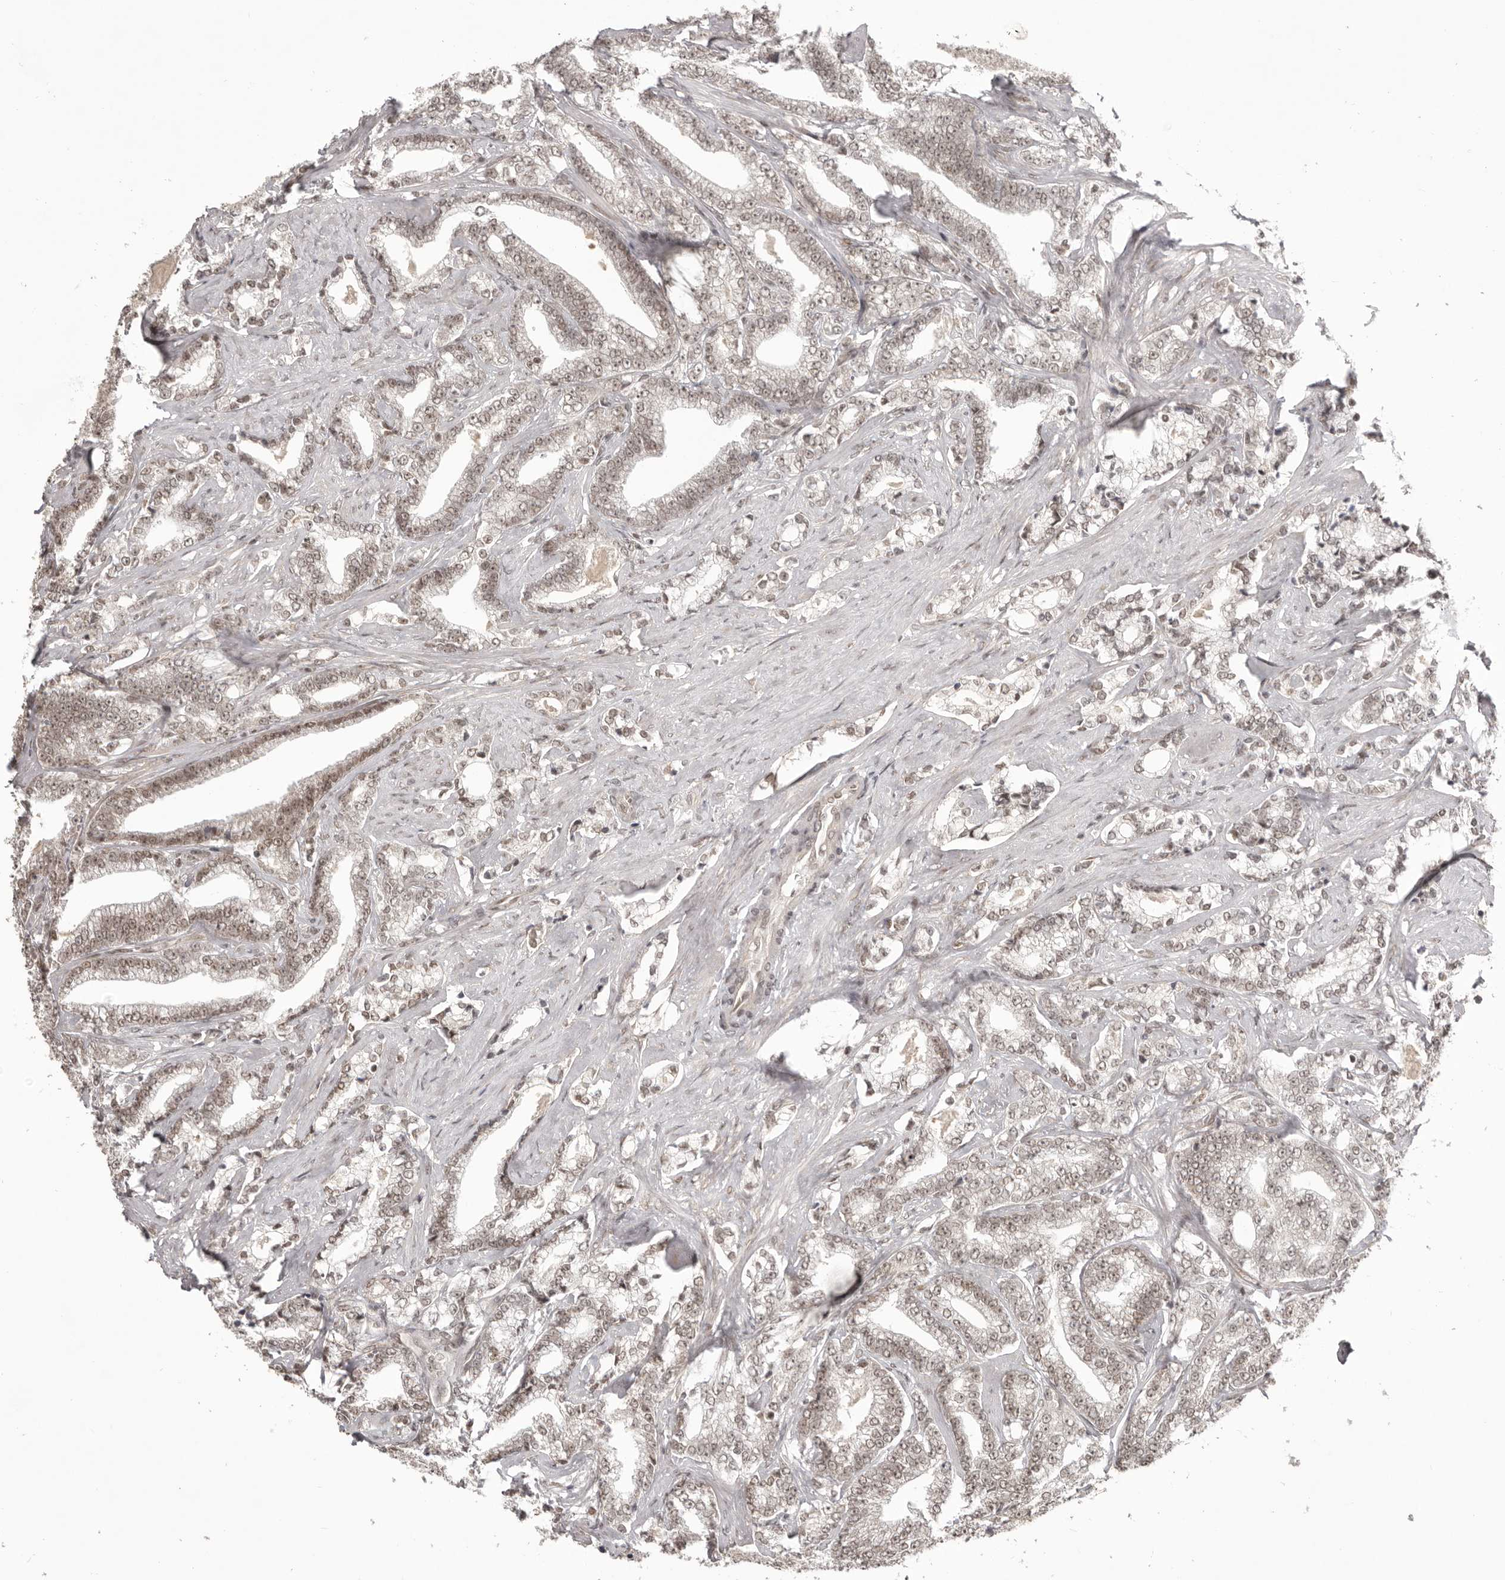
{"staining": {"intensity": "weak", "quantity": ">75%", "location": "cytoplasmic/membranous,nuclear"}, "tissue": "prostate cancer", "cell_type": "Tumor cells", "image_type": "cancer", "snomed": [{"axis": "morphology", "description": "Adenocarcinoma, High grade"}, {"axis": "topography", "description": "Prostate and seminal vesicle, NOS"}], "caption": "This image exhibits immunohistochemistry (IHC) staining of high-grade adenocarcinoma (prostate), with low weak cytoplasmic/membranous and nuclear positivity in about >75% of tumor cells.", "gene": "RNF2", "patient": {"sex": "male", "age": 67}}